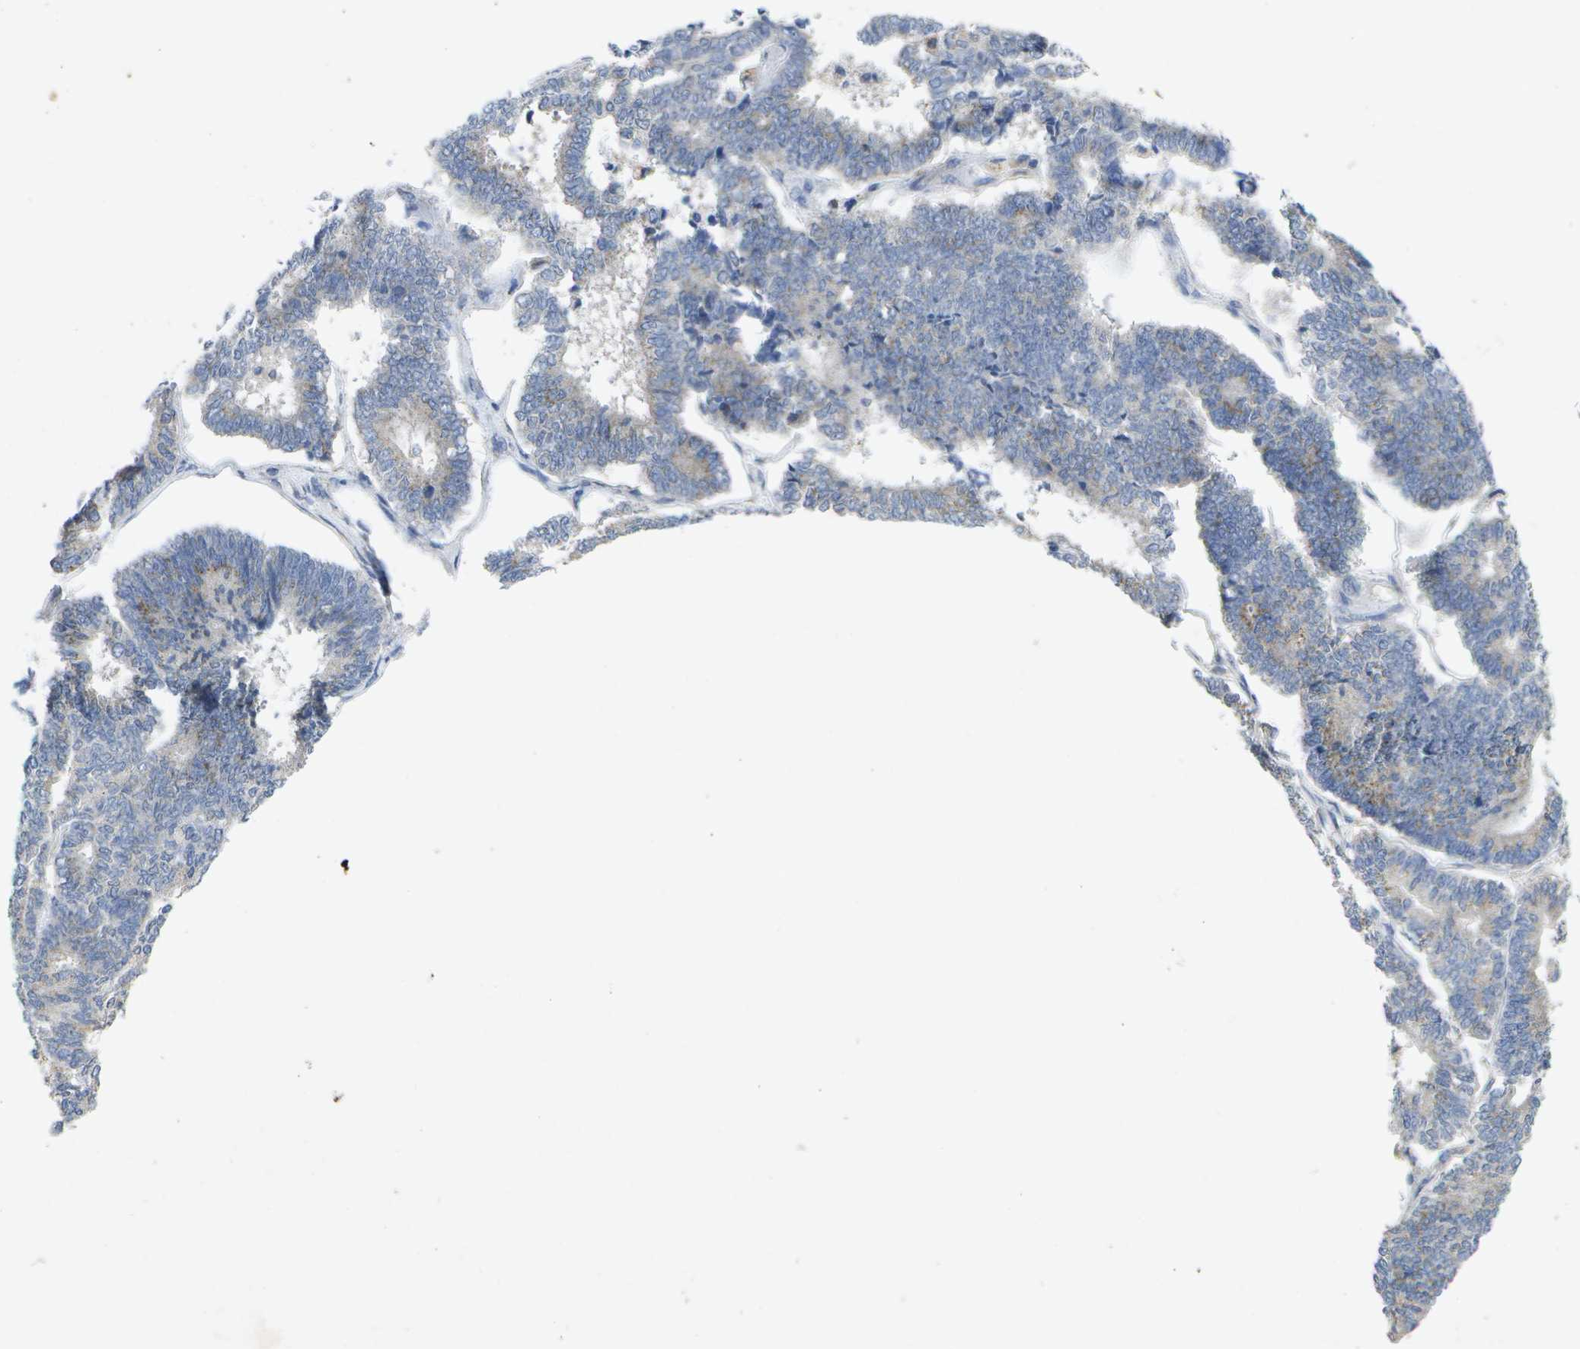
{"staining": {"intensity": "weak", "quantity": "<25%", "location": "cytoplasmic/membranous"}, "tissue": "endometrial cancer", "cell_type": "Tumor cells", "image_type": "cancer", "snomed": [{"axis": "morphology", "description": "Adenocarcinoma, NOS"}, {"axis": "topography", "description": "Endometrium"}], "caption": "Immunohistochemistry (IHC) image of adenocarcinoma (endometrial) stained for a protein (brown), which shows no expression in tumor cells.", "gene": "KDELR1", "patient": {"sex": "female", "age": 70}}